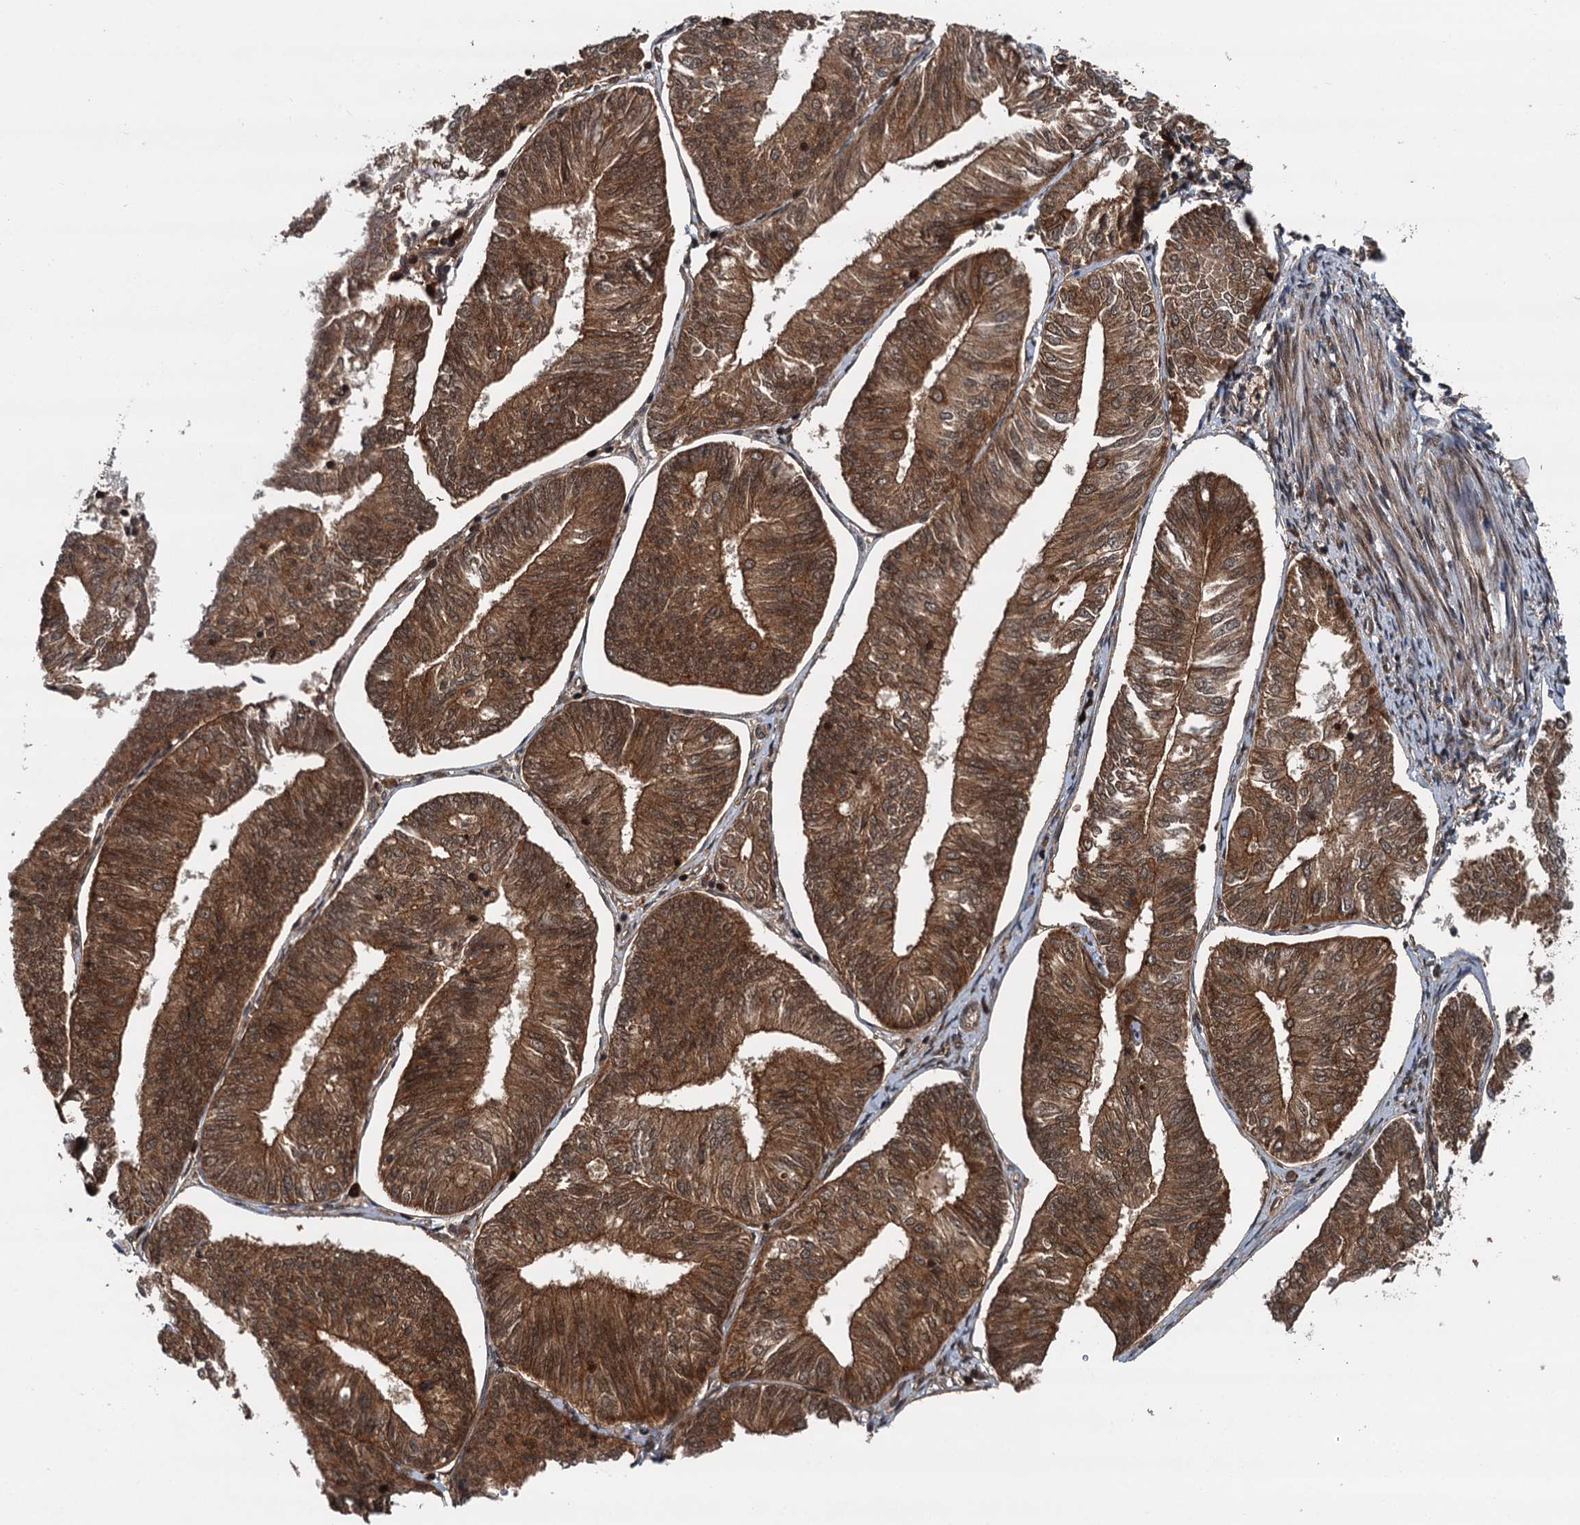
{"staining": {"intensity": "strong", "quantity": ">75%", "location": "cytoplasmic/membranous,nuclear"}, "tissue": "endometrial cancer", "cell_type": "Tumor cells", "image_type": "cancer", "snomed": [{"axis": "morphology", "description": "Adenocarcinoma, NOS"}, {"axis": "topography", "description": "Endometrium"}], "caption": "High-power microscopy captured an immunohistochemistry image of endometrial adenocarcinoma, revealing strong cytoplasmic/membranous and nuclear positivity in about >75% of tumor cells.", "gene": "STUB1", "patient": {"sex": "female", "age": 58}}